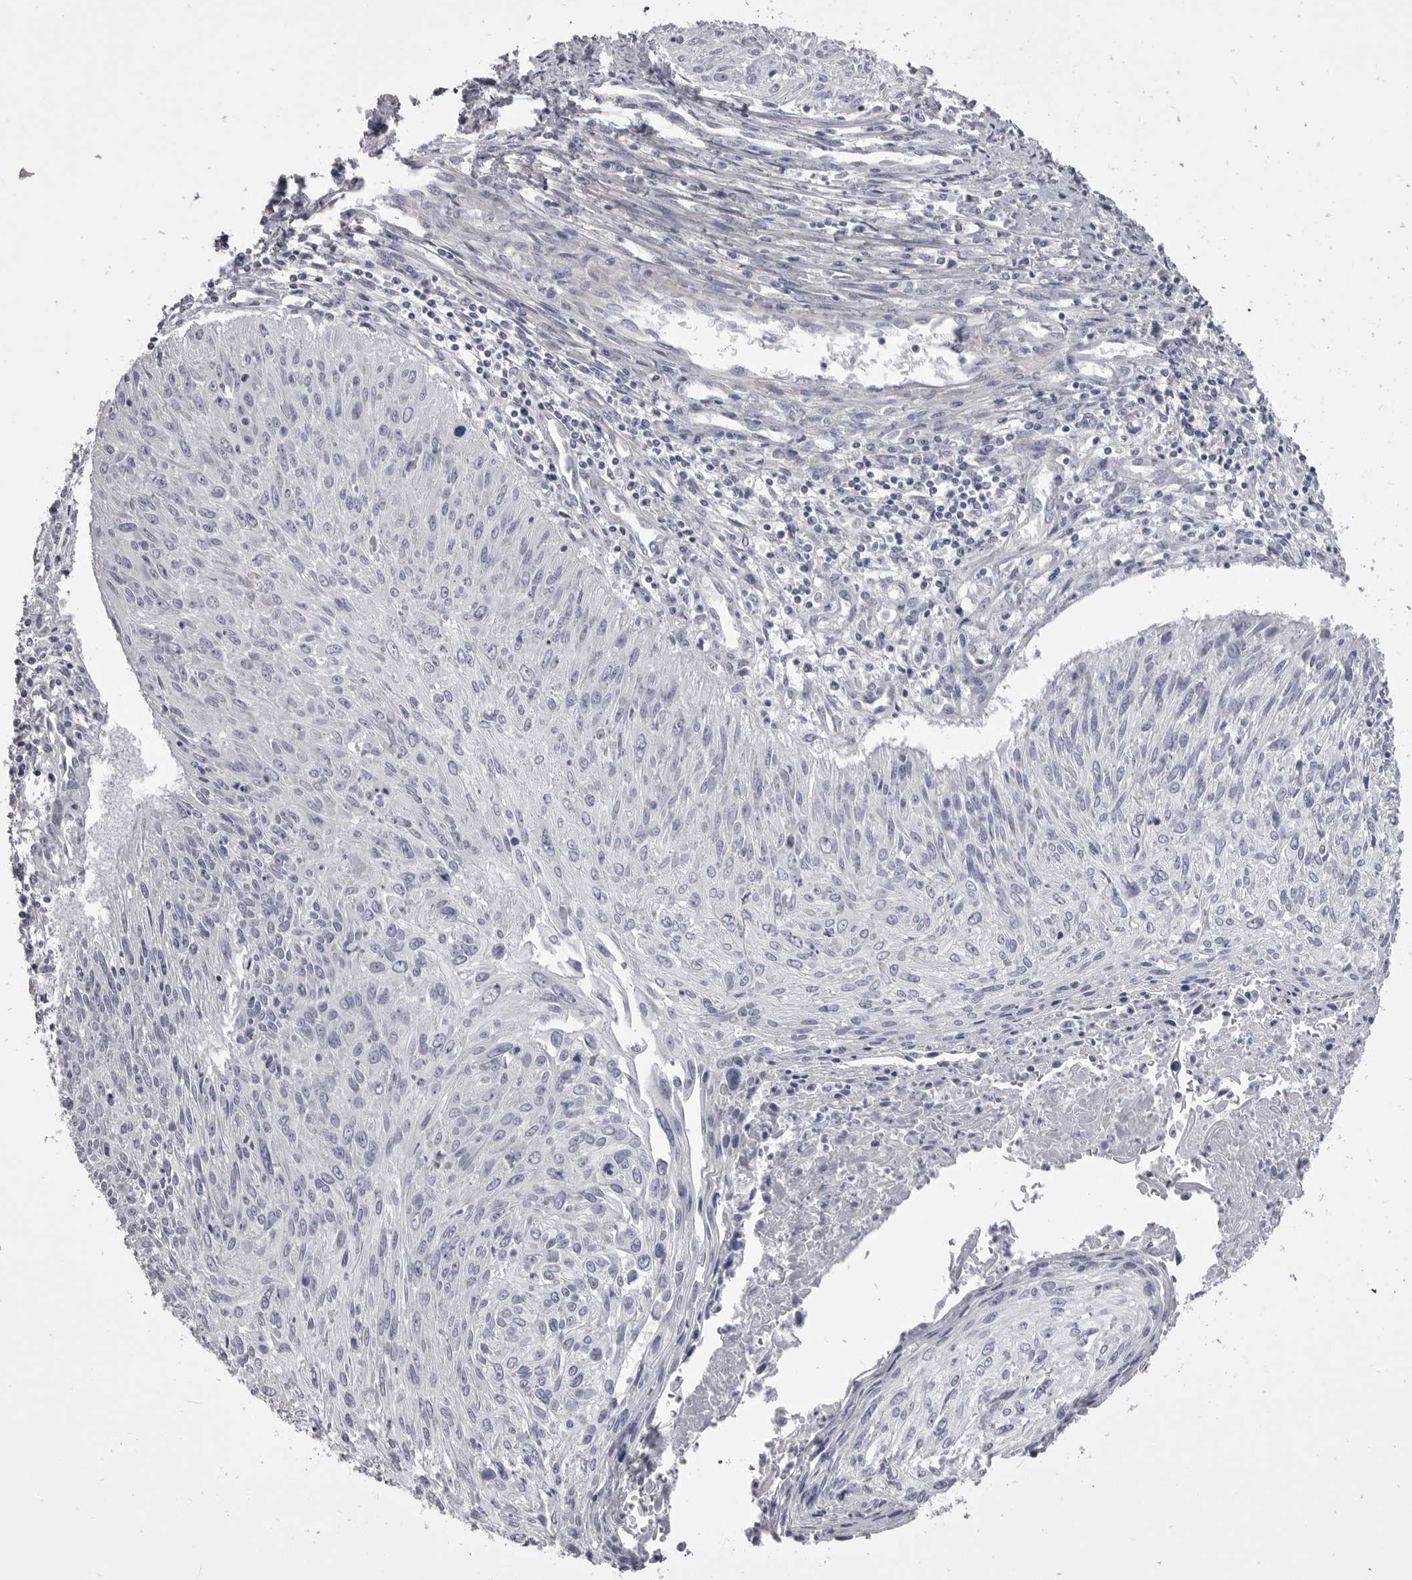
{"staining": {"intensity": "negative", "quantity": "none", "location": "none"}, "tissue": "cervical cancer", "cell_type": "Tumor cells", "image_type": "cancer", "snomed": [{"axis": "morphology", "description": "Squamous cell carcinoma, NOS"}, {"axis": "topography", "description": "Cervix"}], "caption": "High magnification brightfield microscopy of cervical cancer stained with DAB (3,3'-diaminobenzidine) (brown) and counterstained with hematoxylin (blue): tumor cells show no significant staining. (DAB (3,3'-diaminobenzidine) IHC with hematoxylin counter stain).", "gene": "ANK2", "patient": {"sex": "female", "age": 51}}